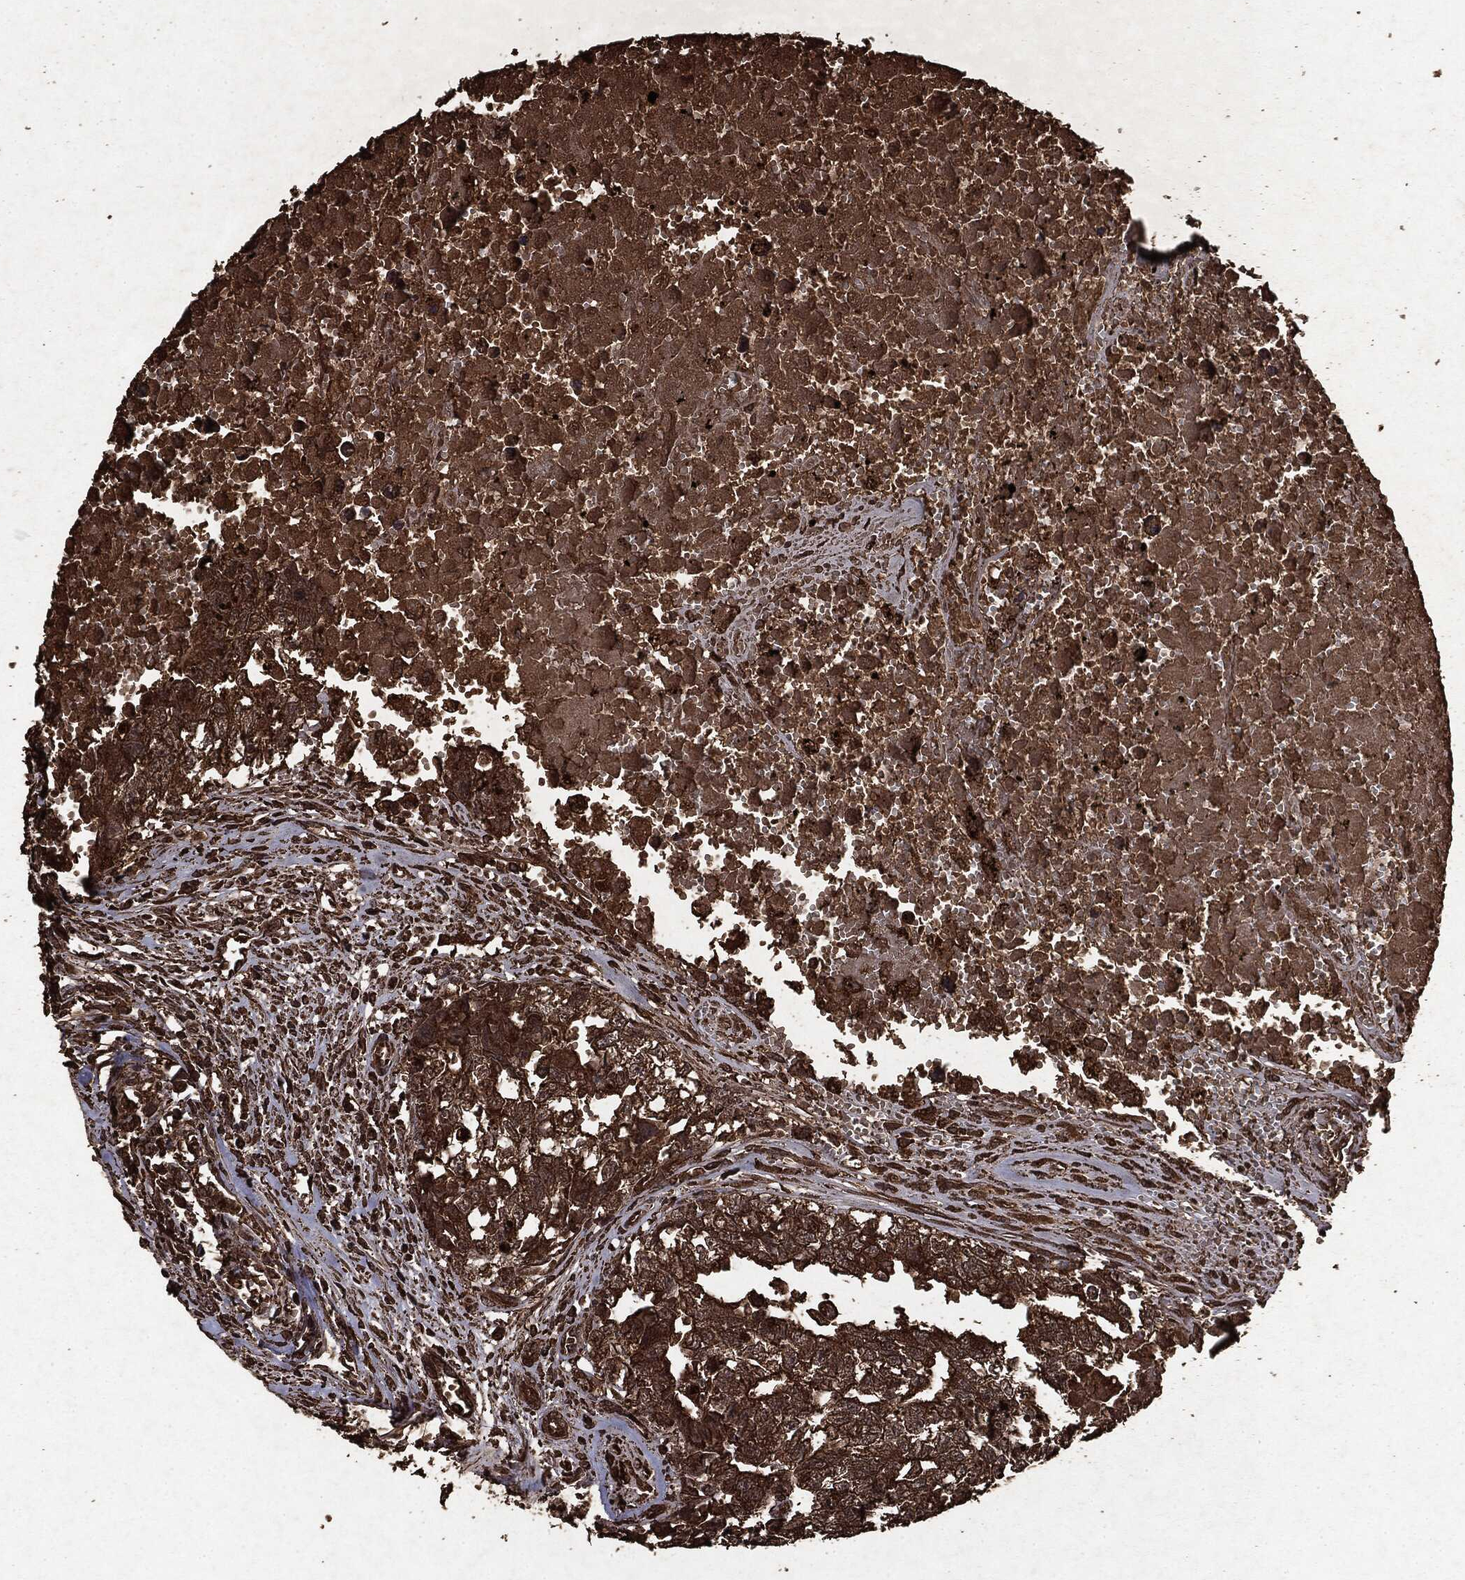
{"staining": {"intensity": "strong", "quantity": ">75%", "location": "cytoplasmic/membranous"}, "tissue": "testis cancer", "cell_type": "Tumor cells", "image_type": "cancer", "snomed": [{"axis": "morphology", "description": "Seminoma, NOS"}, {"axis": "morphology", "description": "Carcinoma, Embryonal, NOS"}, {"axis": "topography", "description": "Testis"}], "caption": "Immunohistochemical staining of testis cancer exhibits high levels of strong cytoplasmic/membranous staining in approximately >75% of tumor cells. (DAB (3,3'-diaminobenzidine) IHC with brightfield microscopy, high magnification).", "gene": "ARAF", "patient": {"sex": "male", "age": 22}}